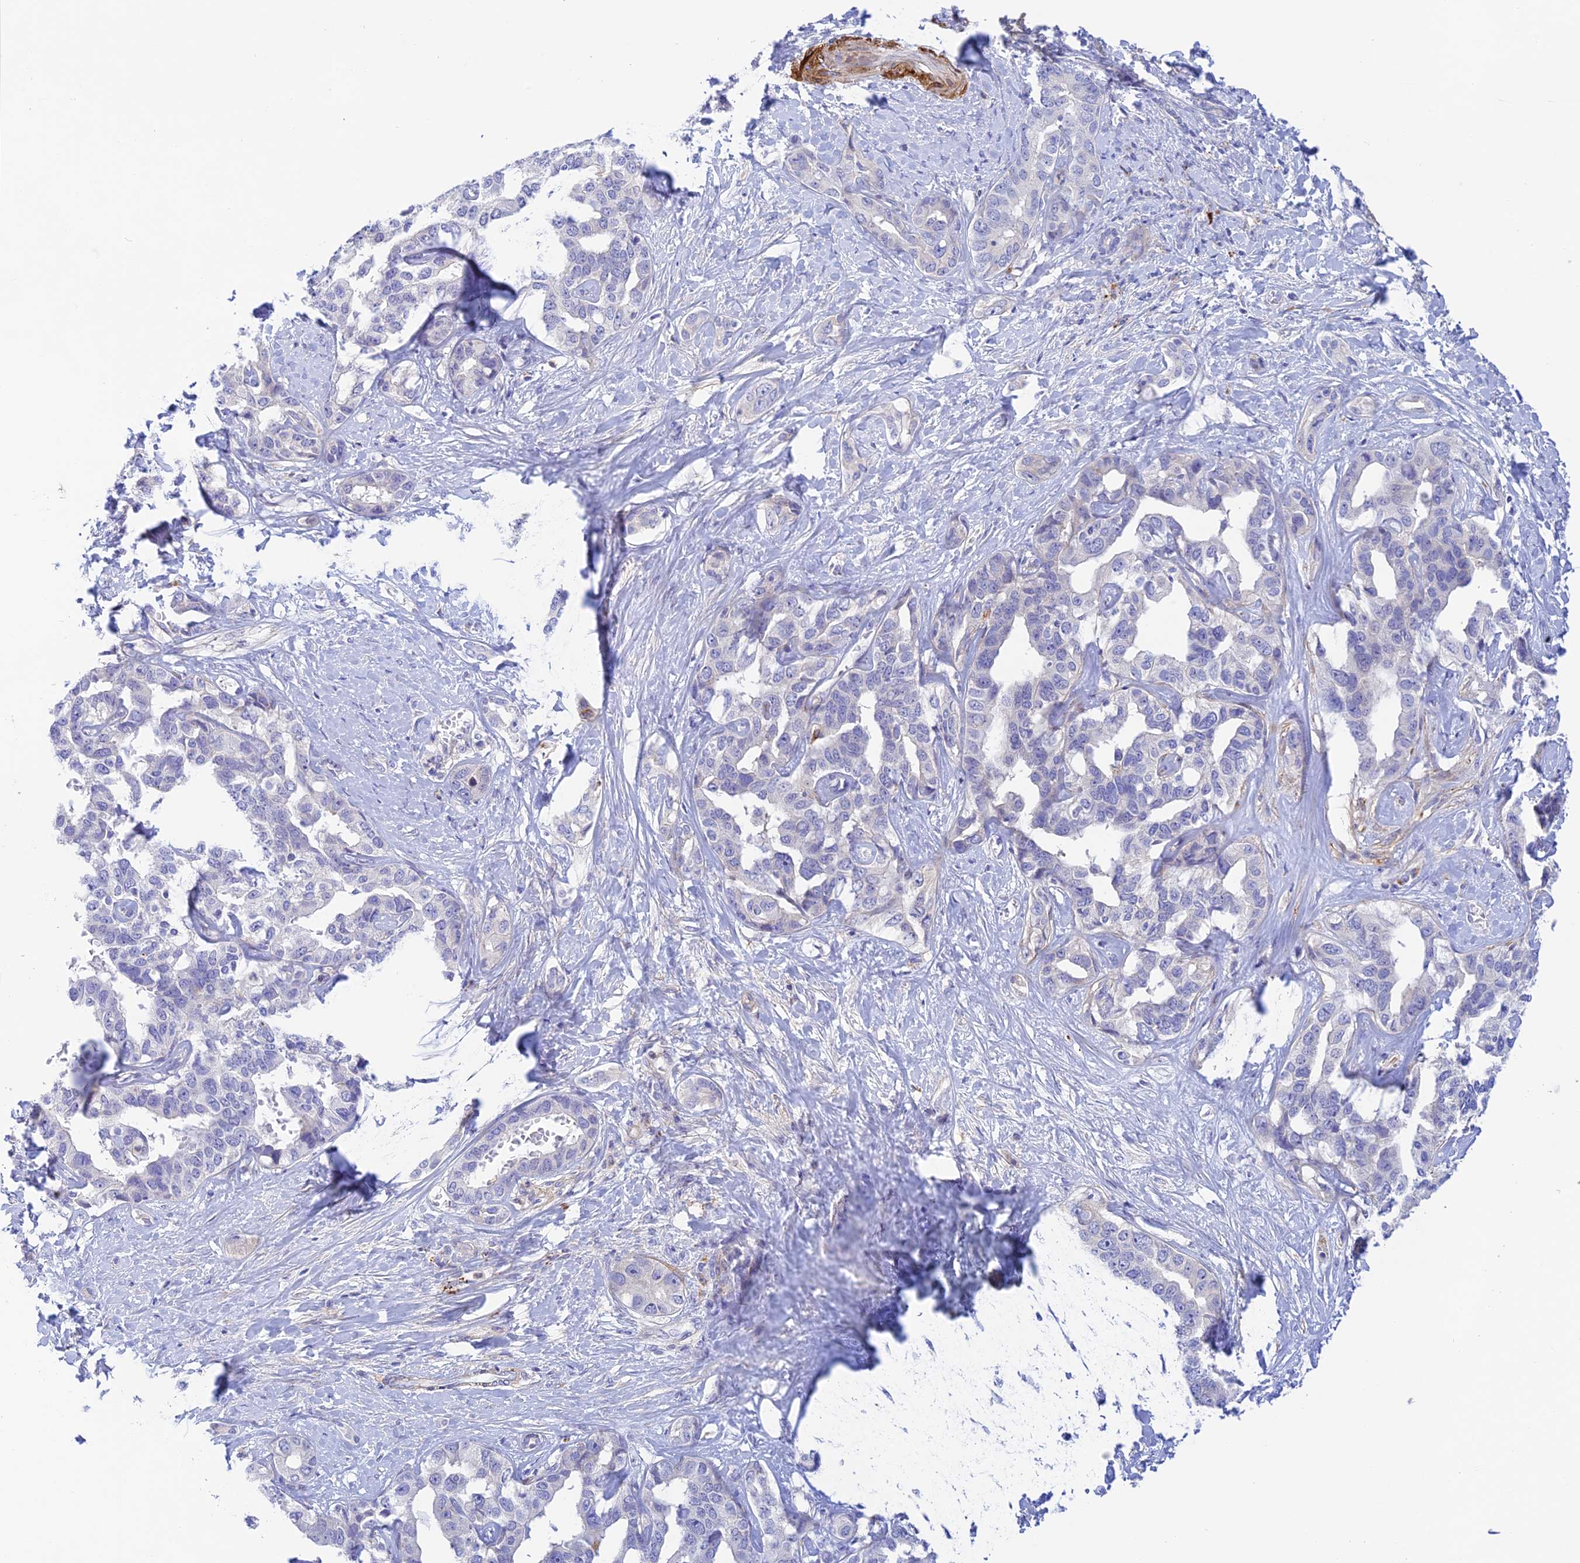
{"staining": {"intensity": "negative", "quantity": "none", "location": "none"}, "tissue": "liver cancer", "cell_type": "Tumor cells", "image_type": "cancer", "snomed": [{"axis": "morphology", "description": "Cholangiocarcinoma"}, {"axis": "topography", "description": "Liver"}], "caption": "Immunohistochemistry histopathology image of liver cancer stained for a protein (brown), which exhibits no positivity in tumor cells. (DAB (3,3'-diaminobenzidine) IHC, high magnification).", "gene": "ZDHHC16", "patient": {"sex": "male", "age": 59}}